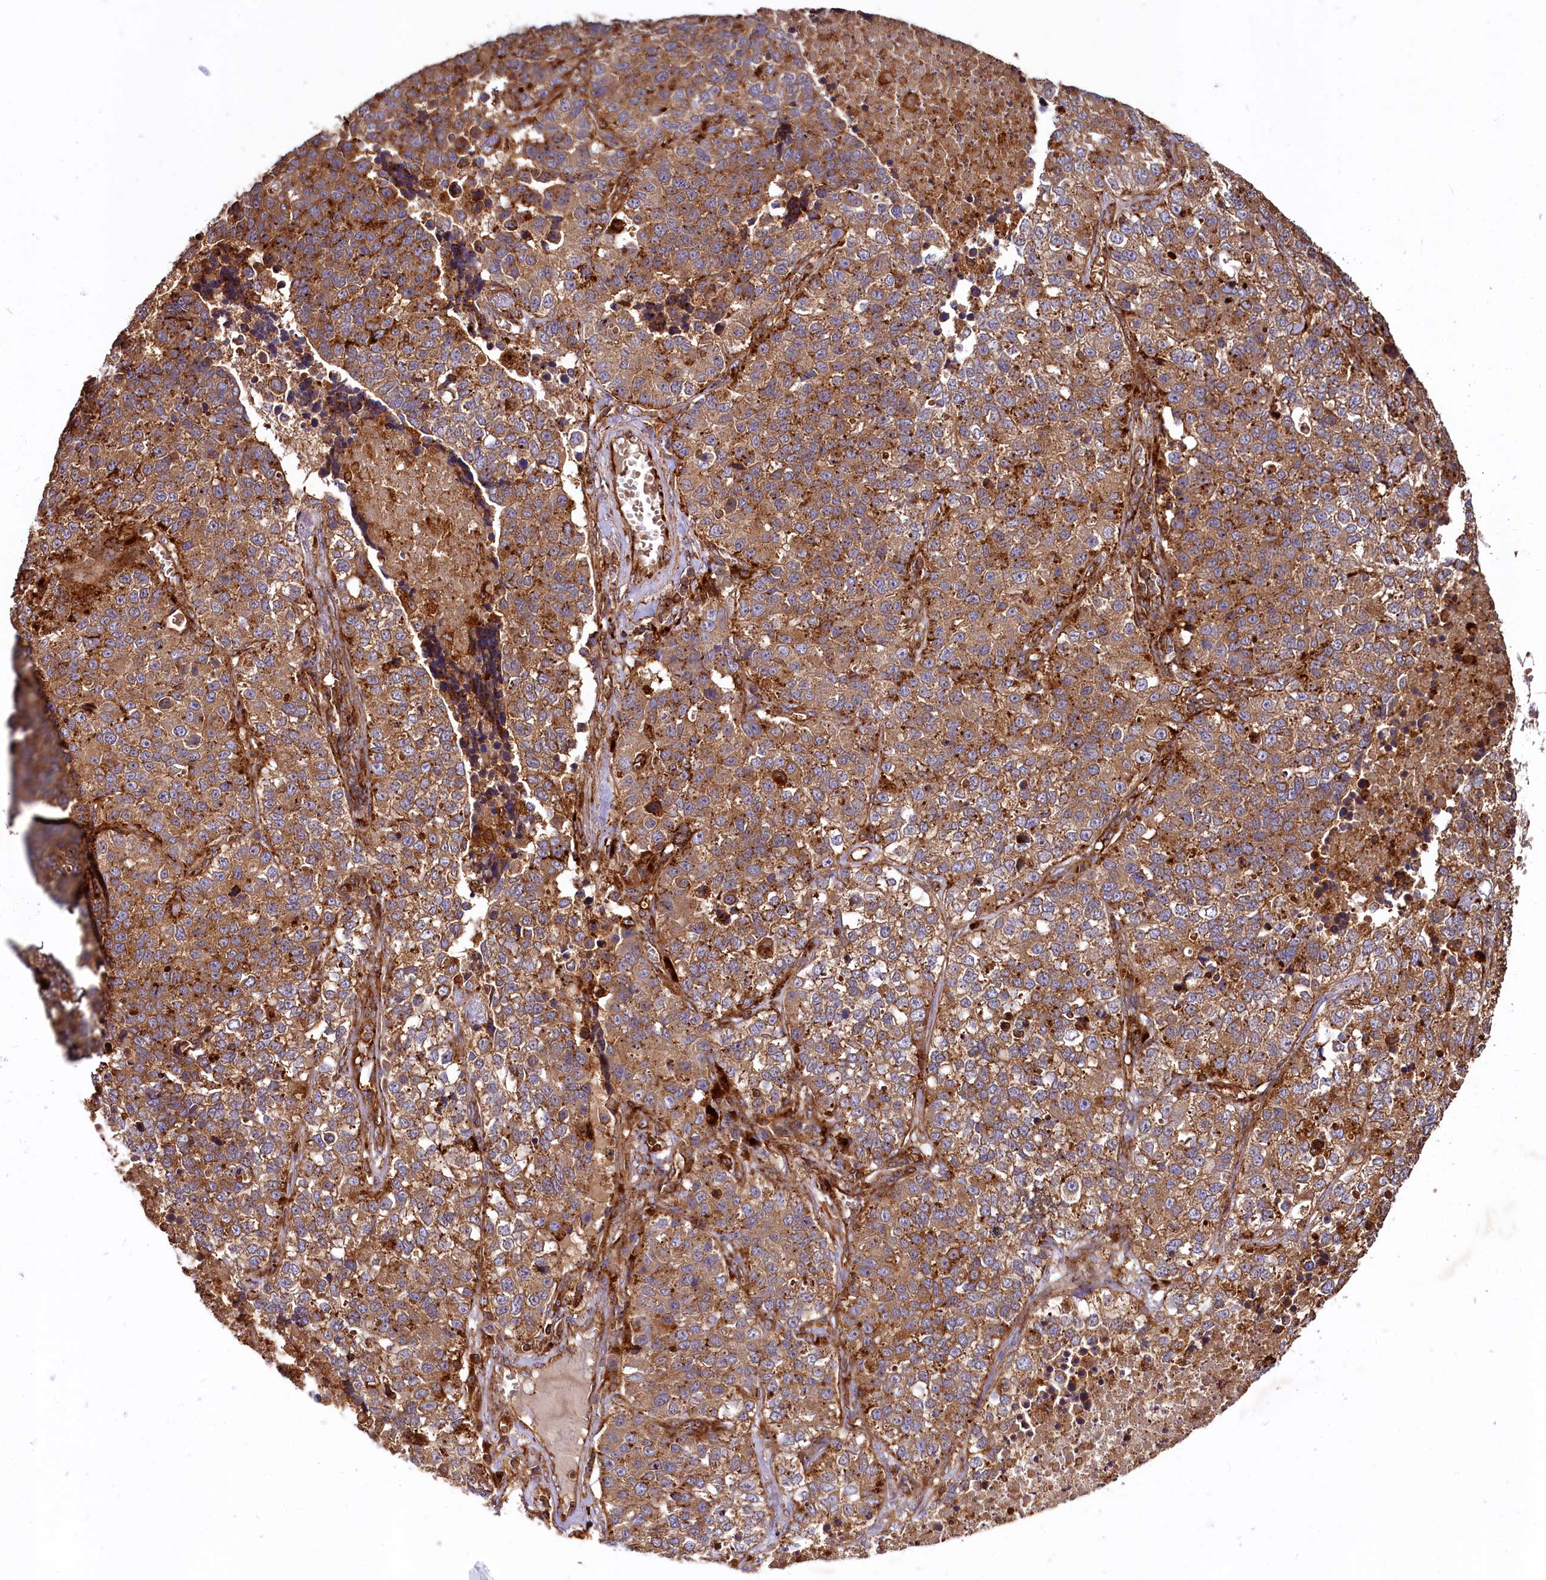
{"staining": {"intensity": "moderate", "quantity": ">75%", "location": "cytoplasmic/membranous"}, "tissue": "lung cancer", "cell_type": "Tumor cells", "image_type": "cancer", "snomed": [{"axis": "morphology", "description": "Adenocarcinoma, NOS"}, {"axis": "topography", "description": "Lung"}], "caption": "Immunohistochemistry (IHC) micrograph of human lung cancer (adenocarcinoma) stained for a protein (brown), which shows medium levels of moderate cytoplasmic/membranous positivity in approximately >75% of tumor cells.", "gene": "WDR73", "patient": {"sex": "male", "age": 49}}